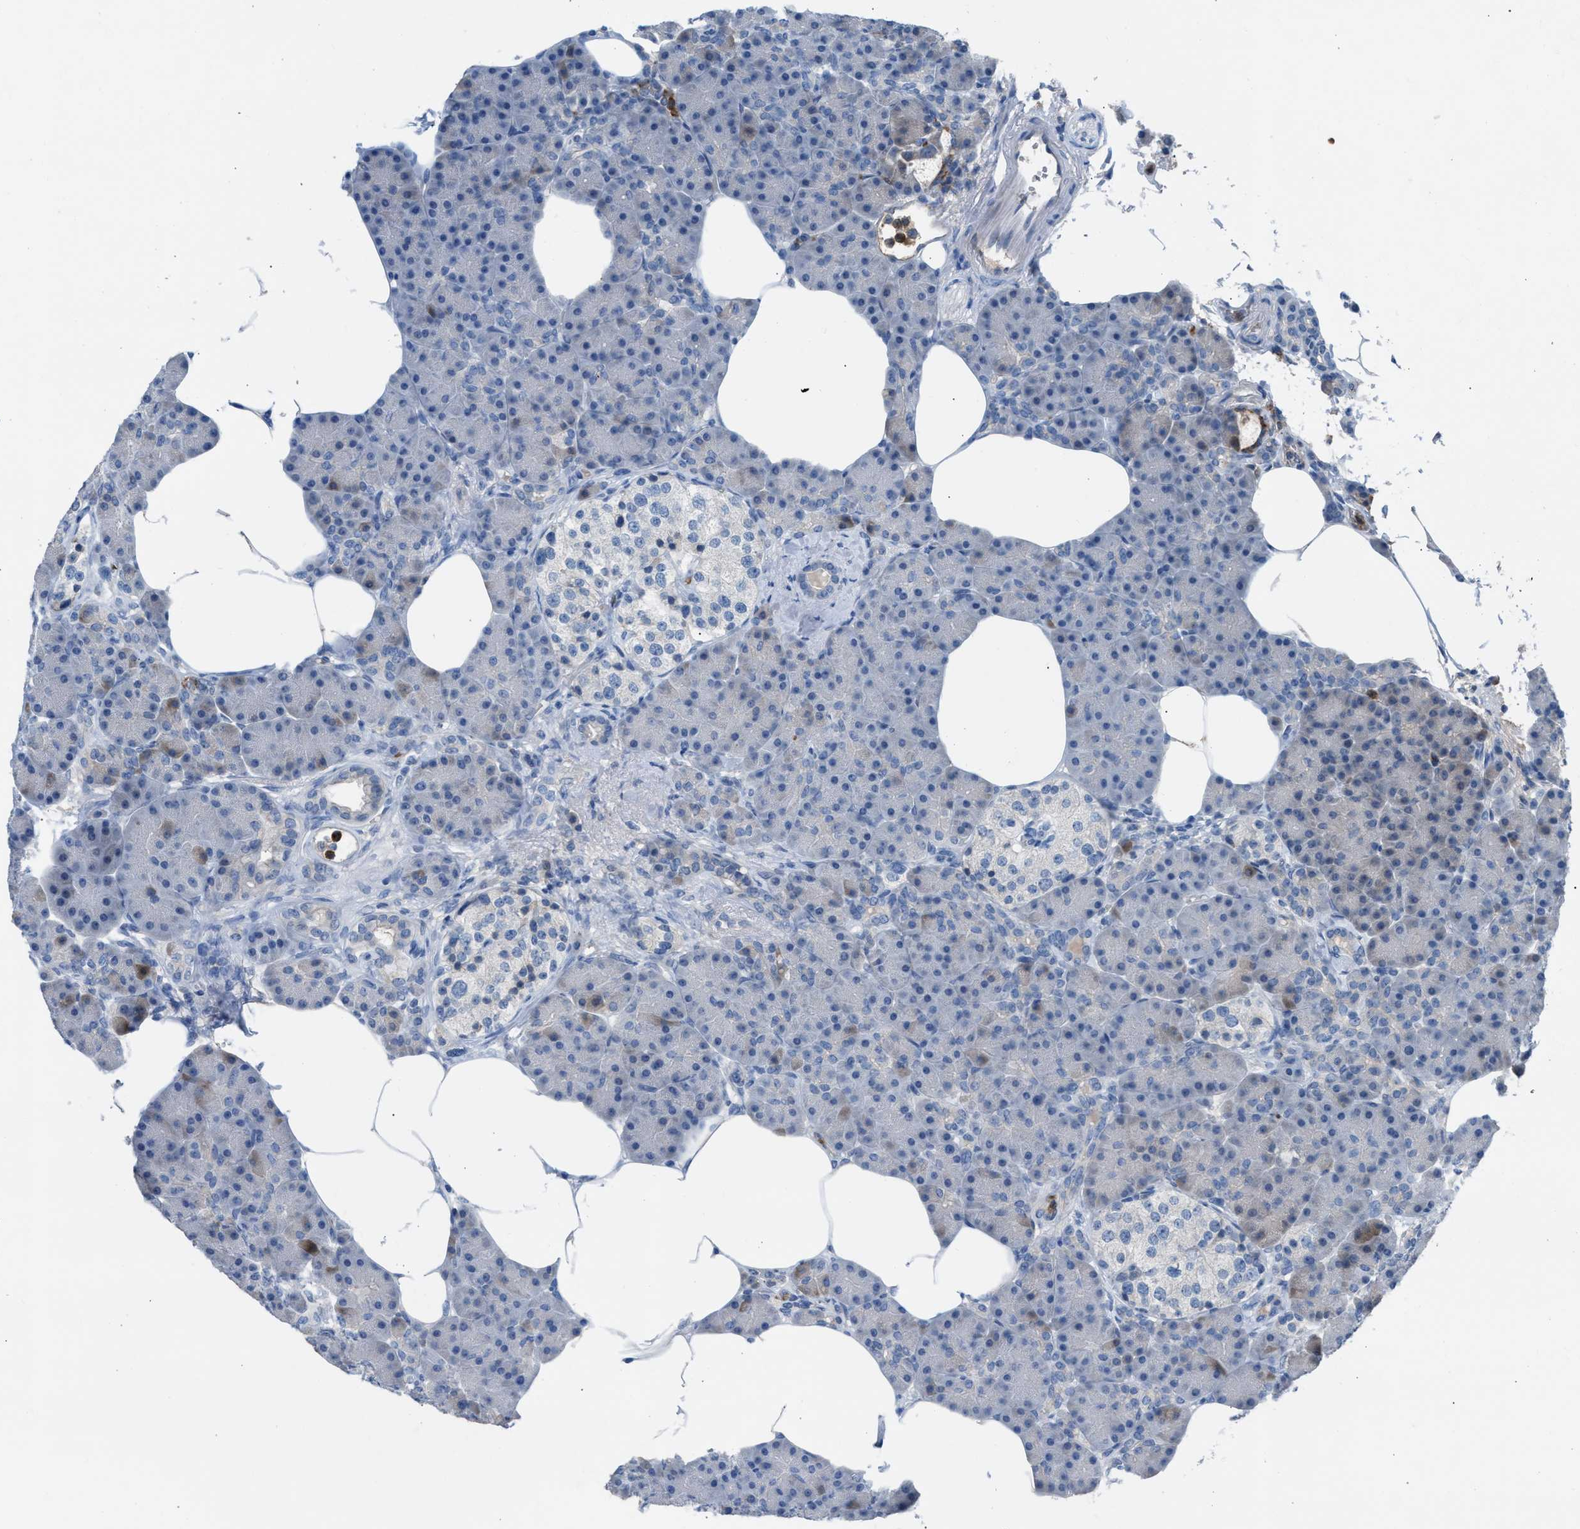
{"staining": {"intensity": "negative", "quantity": "none", "location": "none"}, "tissue": "pancreas", "cell_type": "Exocrine glandular cells", "image_type": "normal", "snomed": [{"axis": "morphology", "description": "Normal tissue, NOS"}, {"axis": "topography", "description": "Pancreas"}], "caption": "A high-resolution image shows immunohistochemistry staining of benign pancreas, which demonstrates no significant staining in exocrine glandular cells.", "gene": "CFAP77", "patient": {"sex": "female", "age": 70}}